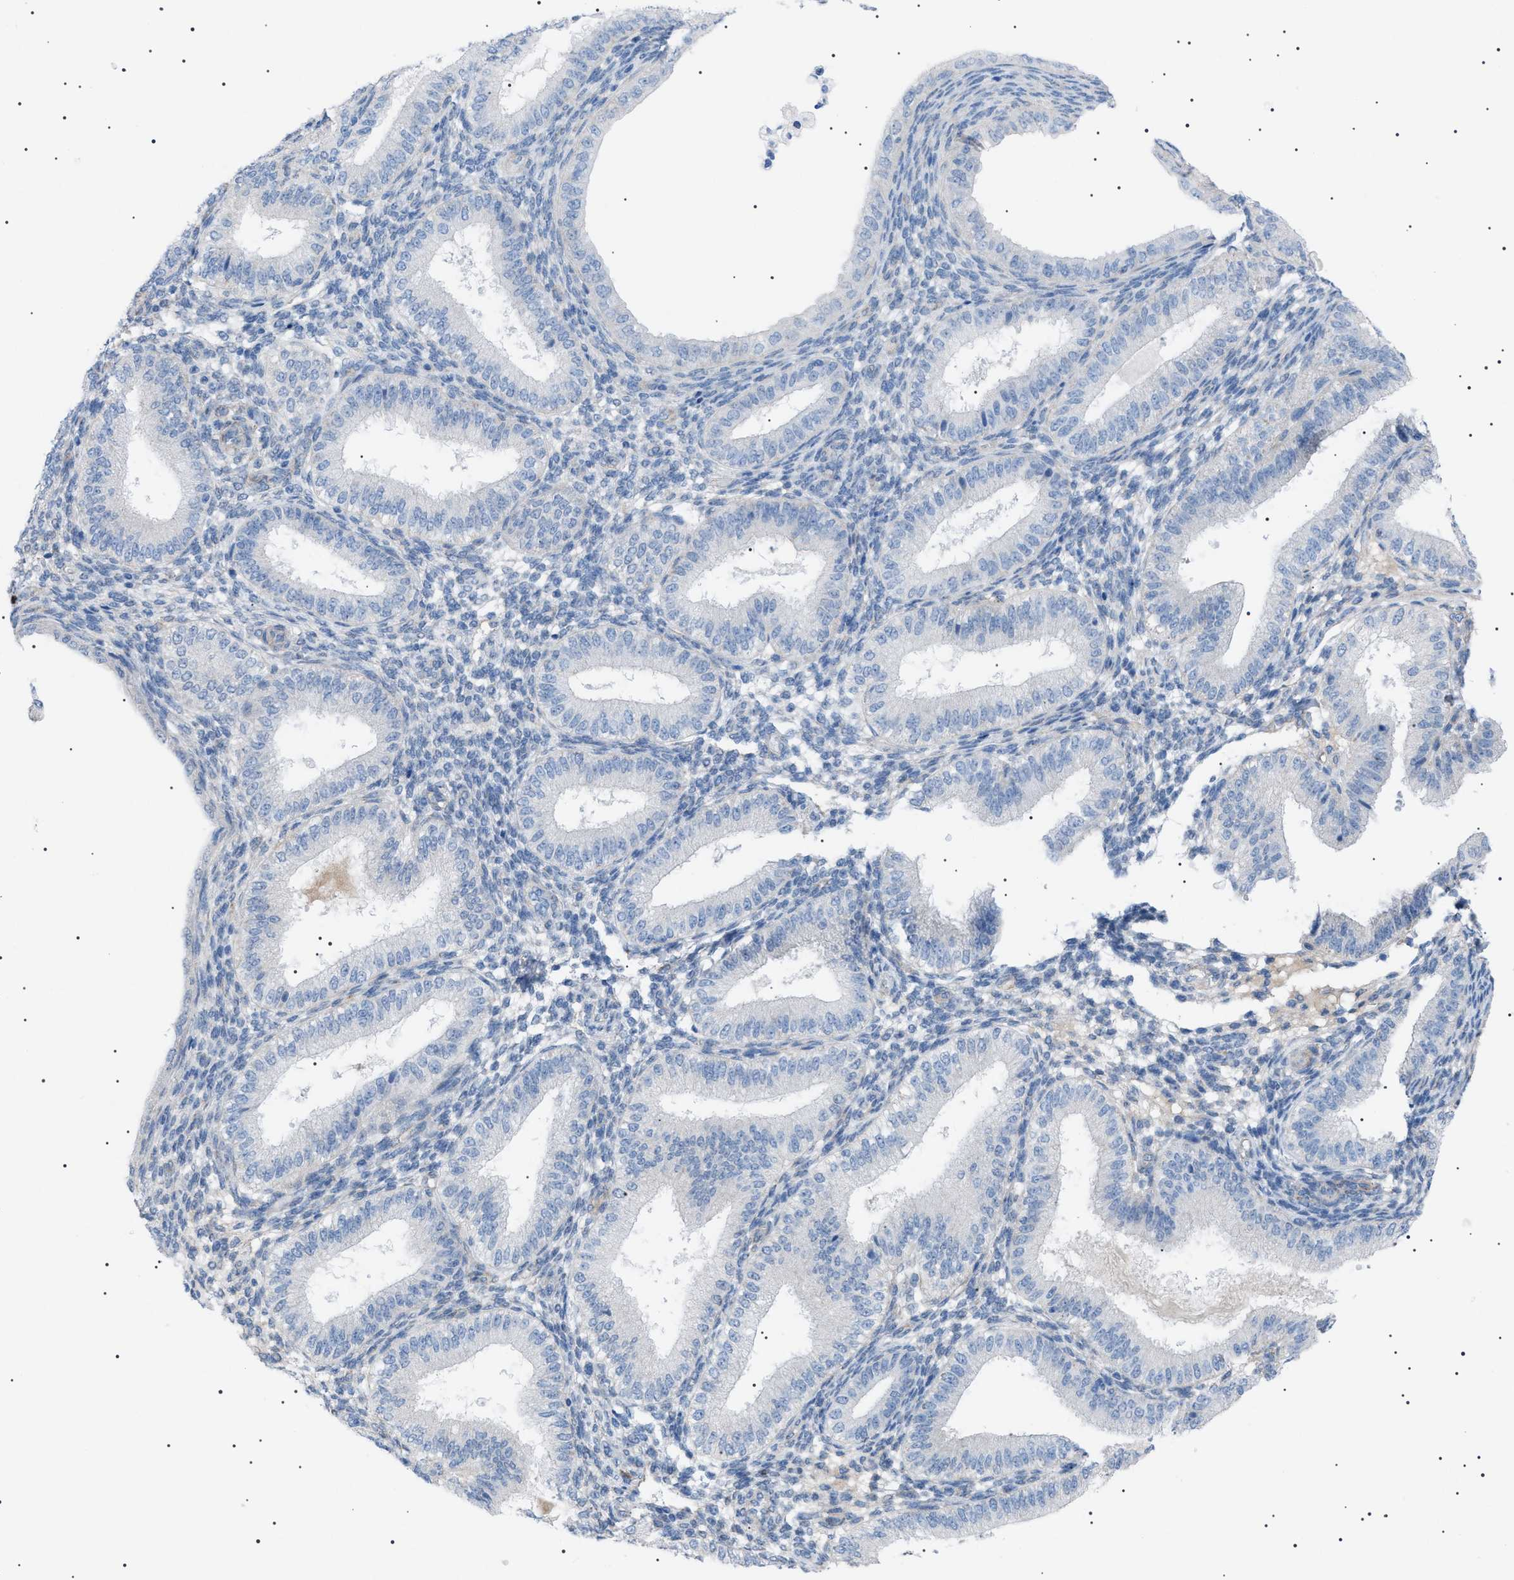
{"staining": {"intensity": "negative", "quantity": "none", "location": "none"}, "tissue": "endometrium", "cell_type": "Cells in endometrial stroma", "image_type": "normal", "snomed": [{"axis": "morphology", "description": "Normal tissue, NOS"}, {"axis": "topography", "description": "Endometrium"}], "caption": "High power microscopy micrograph of an immunohistochemistry image of normal endometrium, revealing no significant expression in cells in endometrial stroma. (DAB immunohistochemistry (IHC), high magnification).", "gene": "ADAMTS1", "patient": {"sex": "female", "age": 39}}